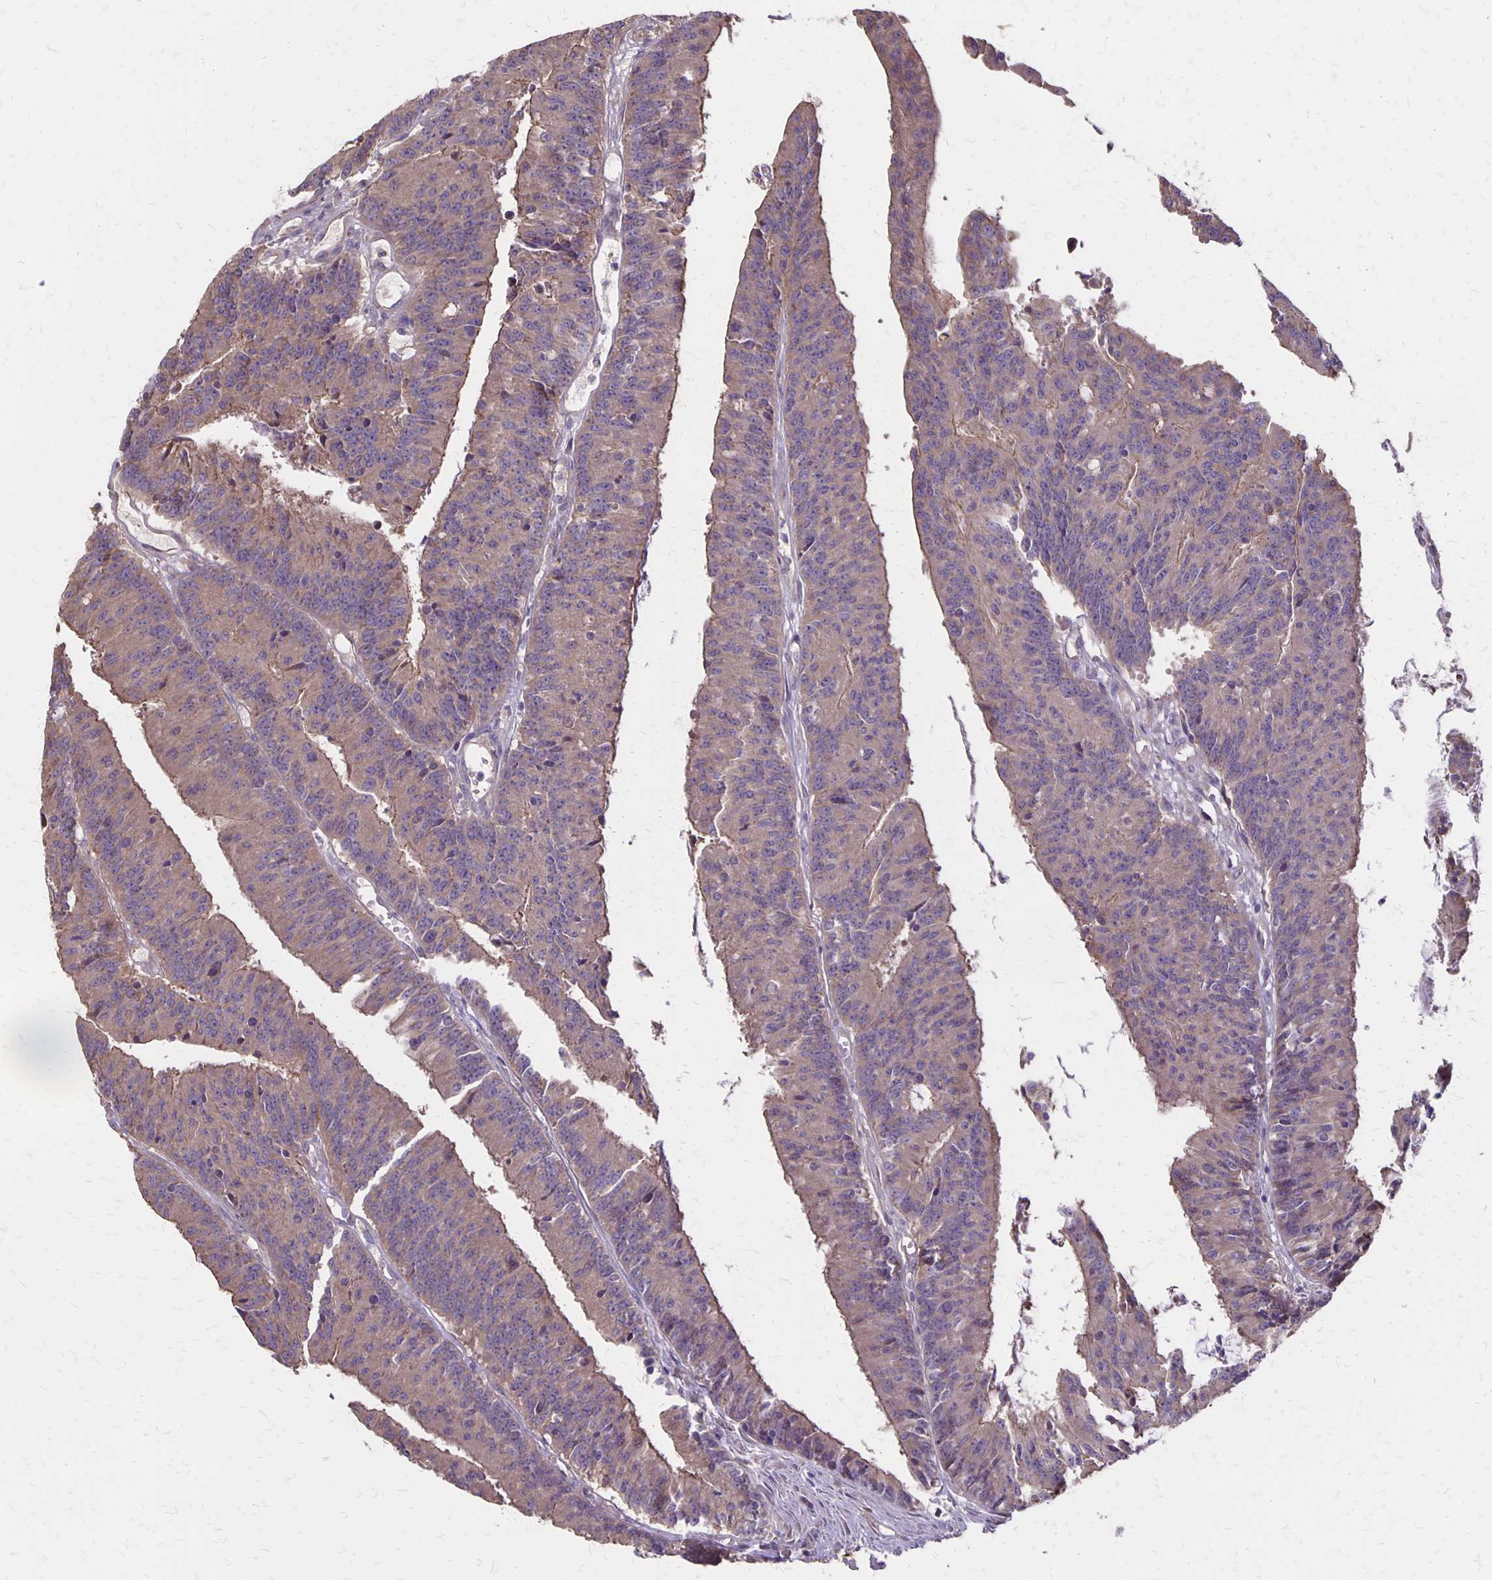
{"staining": {"intensity": "moderate", "quantity": ">75%", "location": "cytoplasmic/membranous"}, "tissue": "colorectal cancer", "cell_type": "Tumor cells", "image_type": "cancer", "snomed": [{"axis": "morphology", "description": "Adenocarcinoma, NOS"}, {"axis": "topography", "description": "Colon"}], "caption": "Tumor cells show medium levels of moderate cytoplasmic/membranous expression in about >75% of cells in human colorectal cancer. The staining was performed using DAB (3,3'-diaminobenzidine) to visualize the protein expression in brown, while the nuclei were stained in blue with hematoxylin (Magnification: 20x).", "gene": "PROM2", "patient": {"sex": "female", "age": 78}}